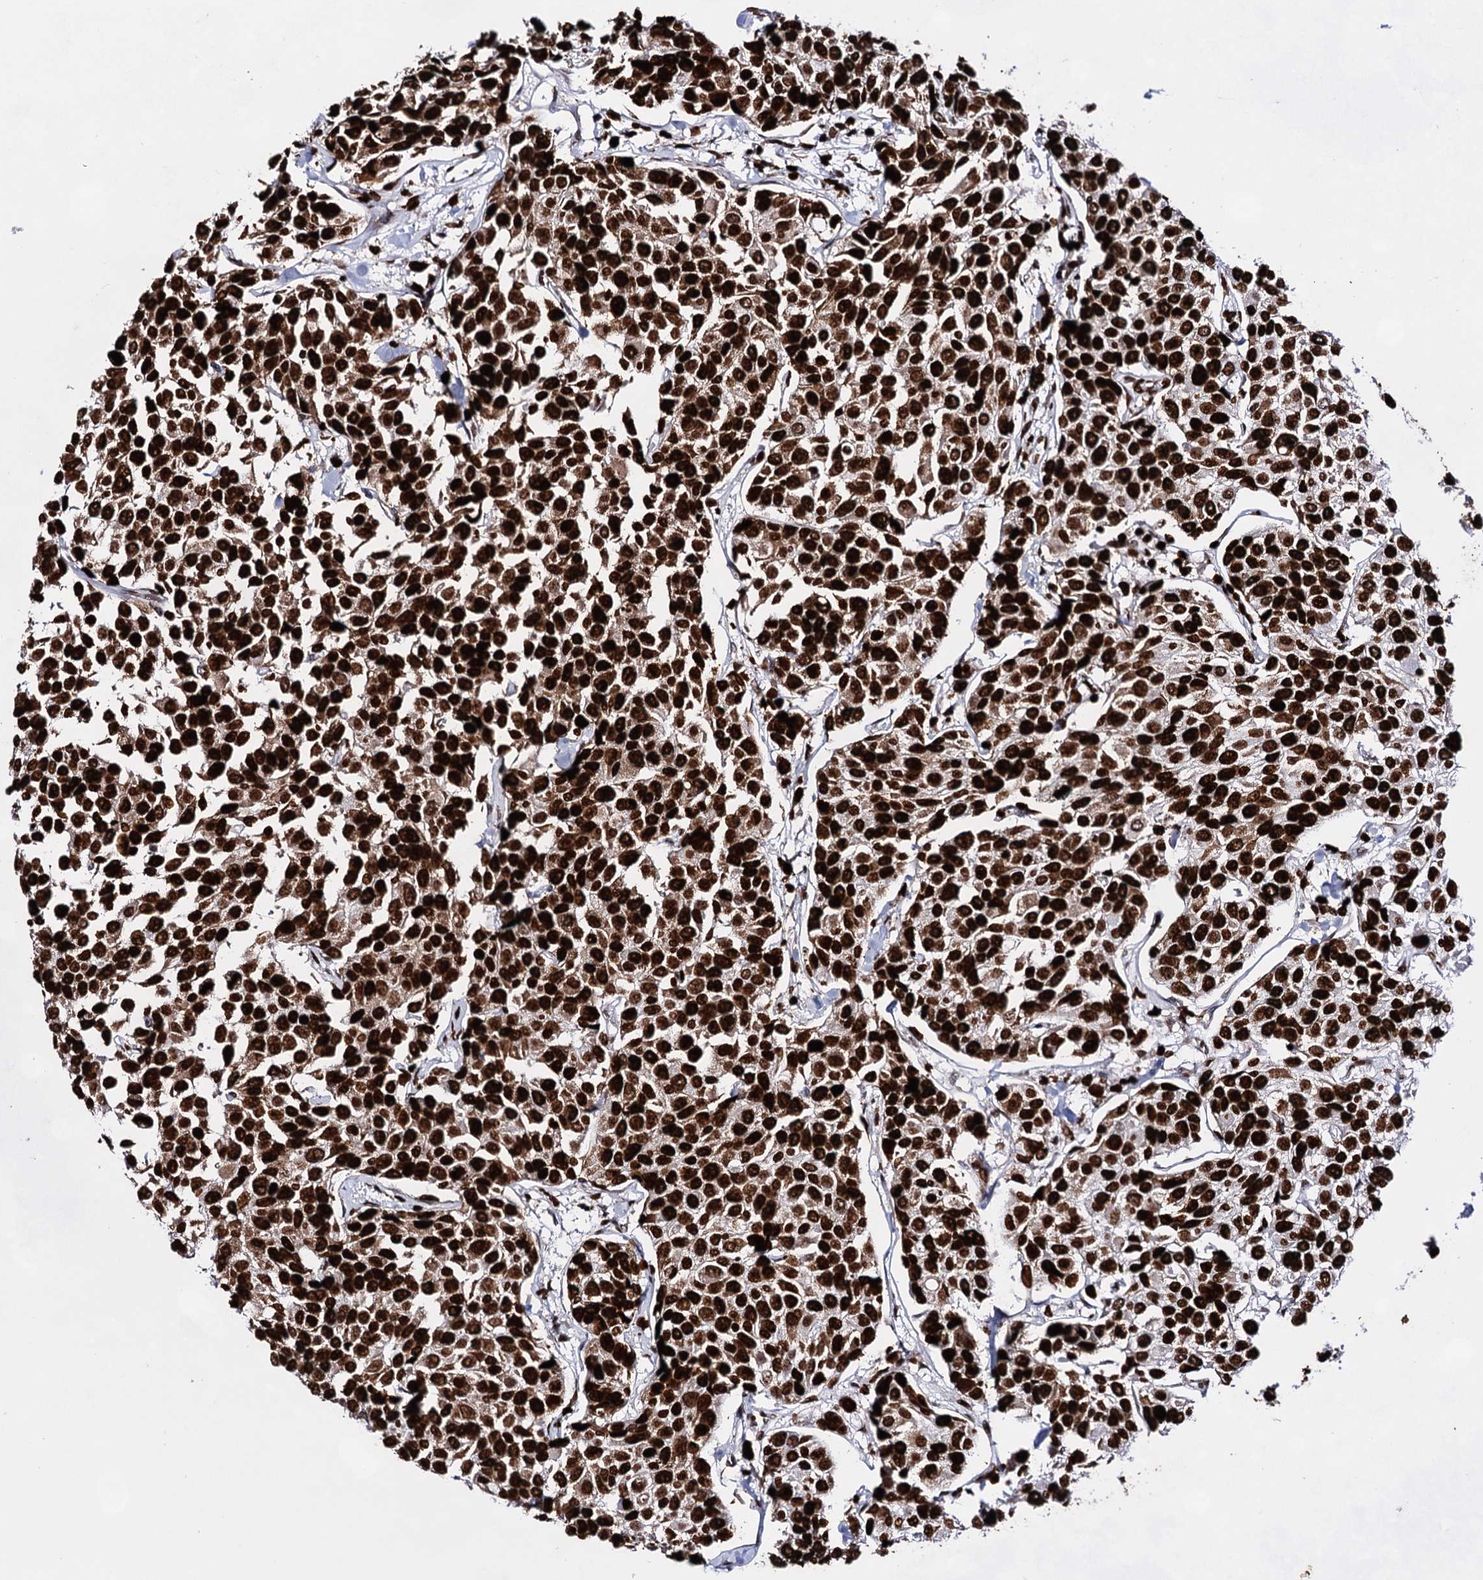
{"staining": {"intensity": "strong", "quantity": ">75%", "location": "nuclear"}, "tissue": "breast cancer", "cell_type": "Tumor cells", "image_type": "cancer", "snomed": [{"axis": "morphology", "description": "Duct carcinoma"}, {"axis": "topography", "description": "Breast"}], "caption": "Protein staining of breast cancer (intraductal carcinoma) tissue demonstrates strong nuclear staining in about >75% of tumor cells. The staining was performed using DAB (3,3'-diaminobenzidine) to visualize the protein expression in brown, while the nuclei were stained in blue with hematoxylin (Magnification: 20x).", "gene": "HMGB2", "patient": {"sex": "female", "age": 55}}